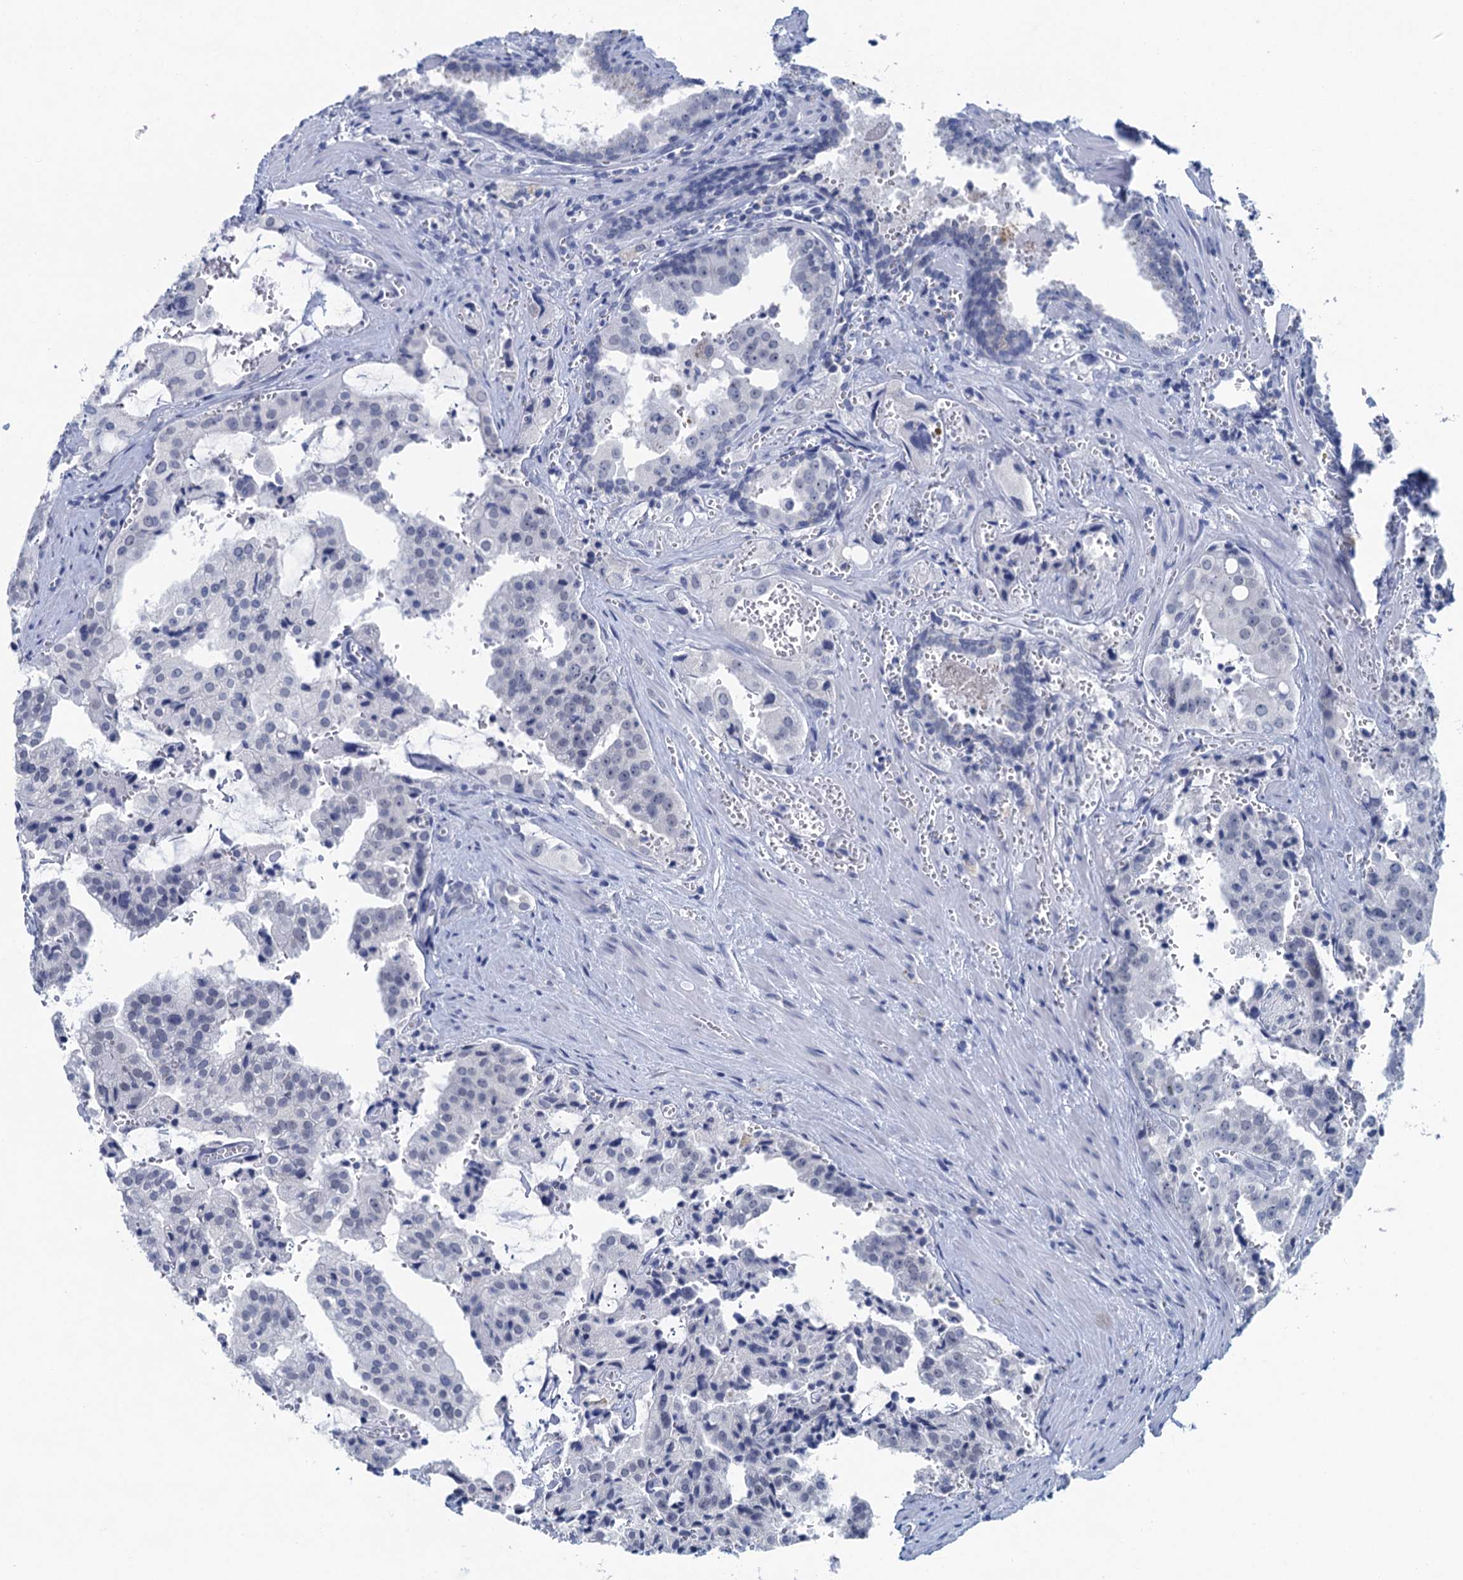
{"staining": {"intensity": "negative", "quantity": "none", "location": "none"}, "tissue": "prostate cancer", "cell_type": "Tumor cells", "image_type": "cancer", "snomed": [{"axis": "morphology", "description": "Adenocarcinoma, High grade"}, {"axis": "topography", "description": "Prostate"}], "caption": "Immunohistochemistry photomicrograph of human prostate cancer (high-grade adenocarcinoma) stained for a protein (brown), which shows no expression in tumor cells. (DAB immunohistochemistry (IHC), high magnification).", "gene": "HAPSTR1", "patient": {"sex": "male", "age": 68}}